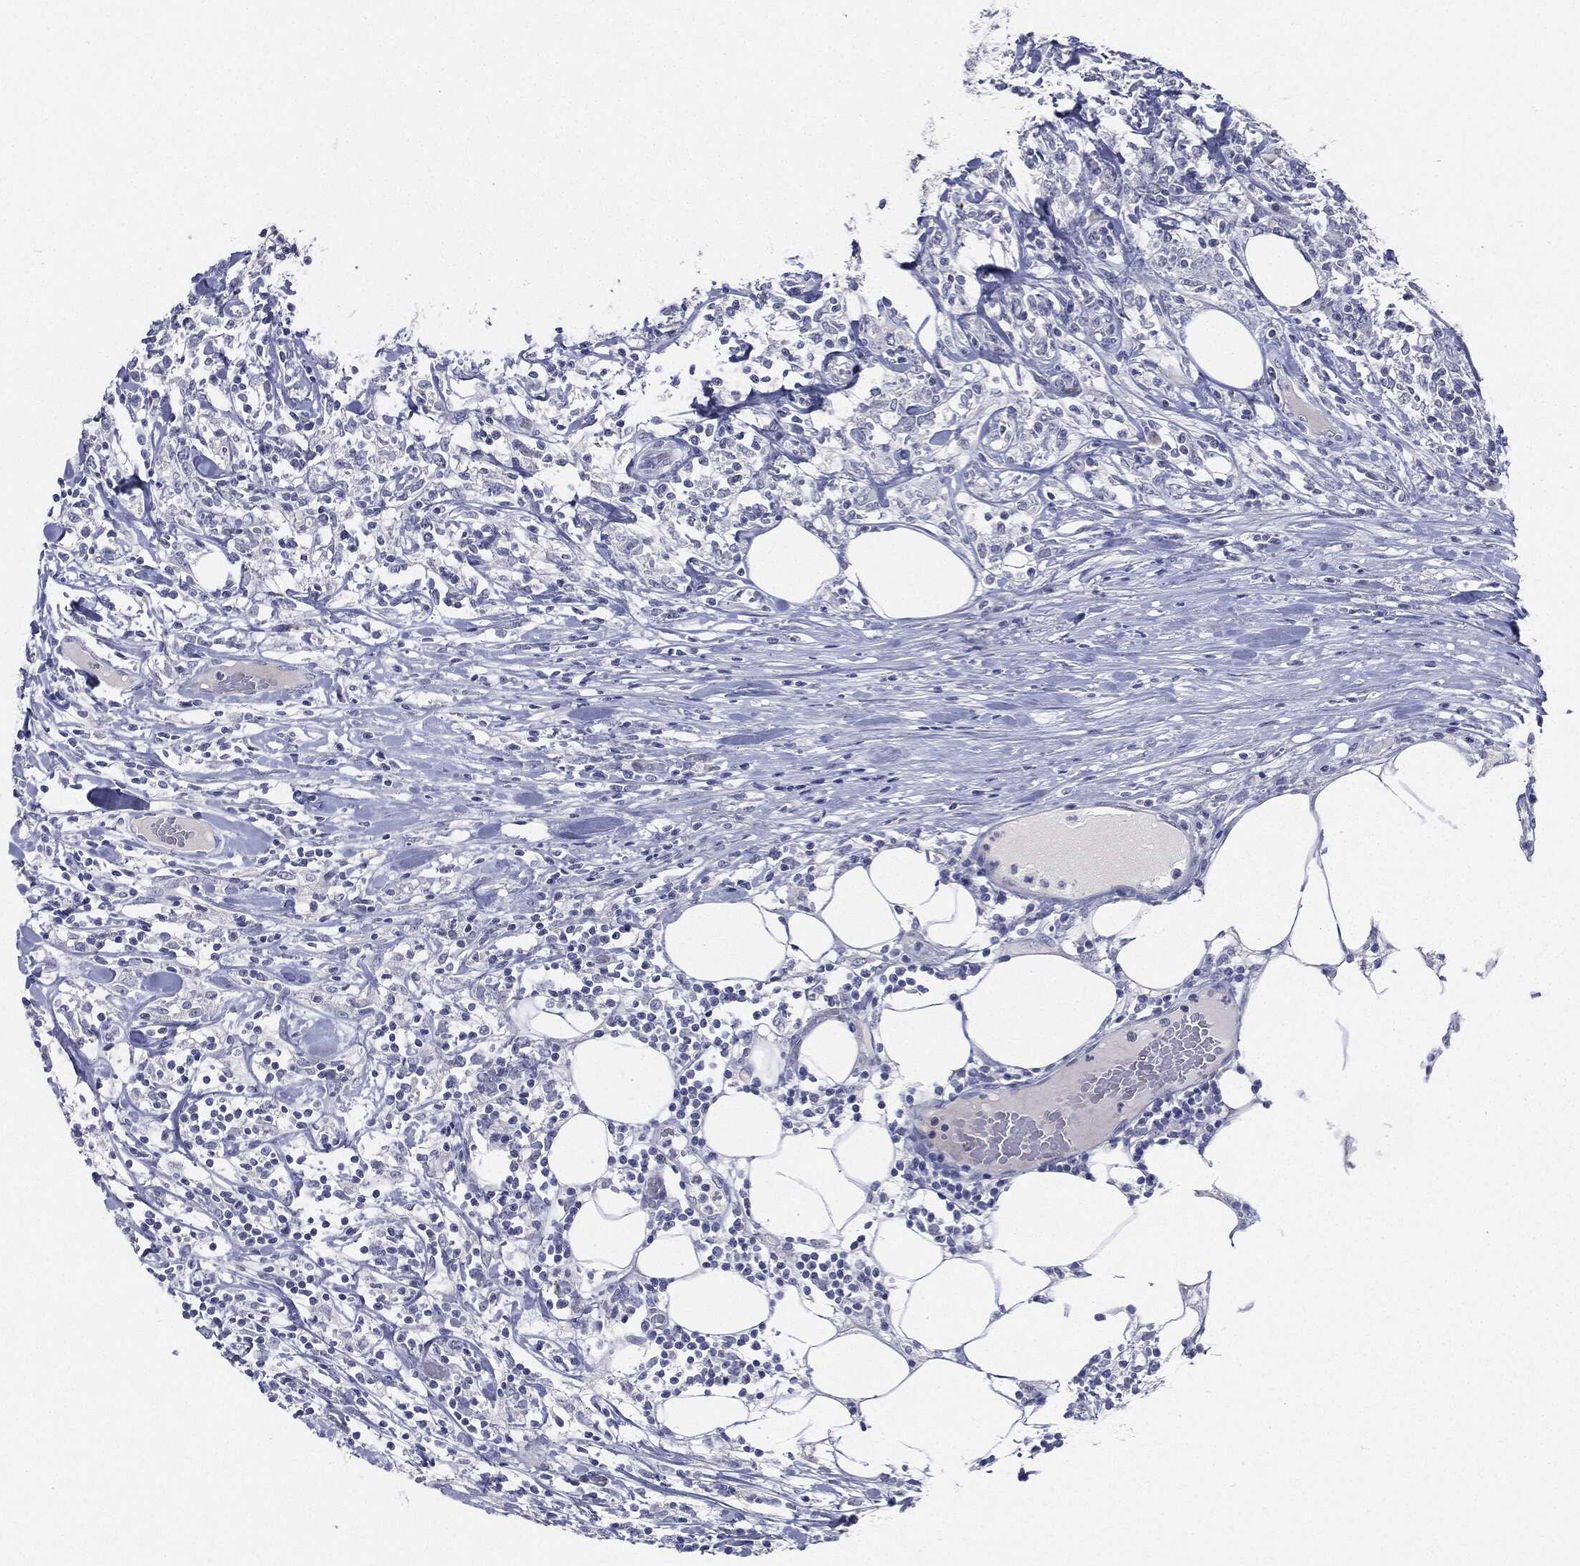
{"staining": {"intensity": "negative", "quantity": "none", "location": "none"}, "tissue": "lymphoma", "cell_type": "Tumor cells", "image_type": "cancer", "snomed": [{"axis": "morphology", "description": "Malignant lymphoma, non-Hodgkin's type, High grade"}, {"axis": "topography", "description": "Lymph node"}], "caption": "DAB immunohistochemical staining of lymphoma displays no significant expression in tumor cells.", "gene": "CGB1", "patient": {"sex": "female", "age": 84}}